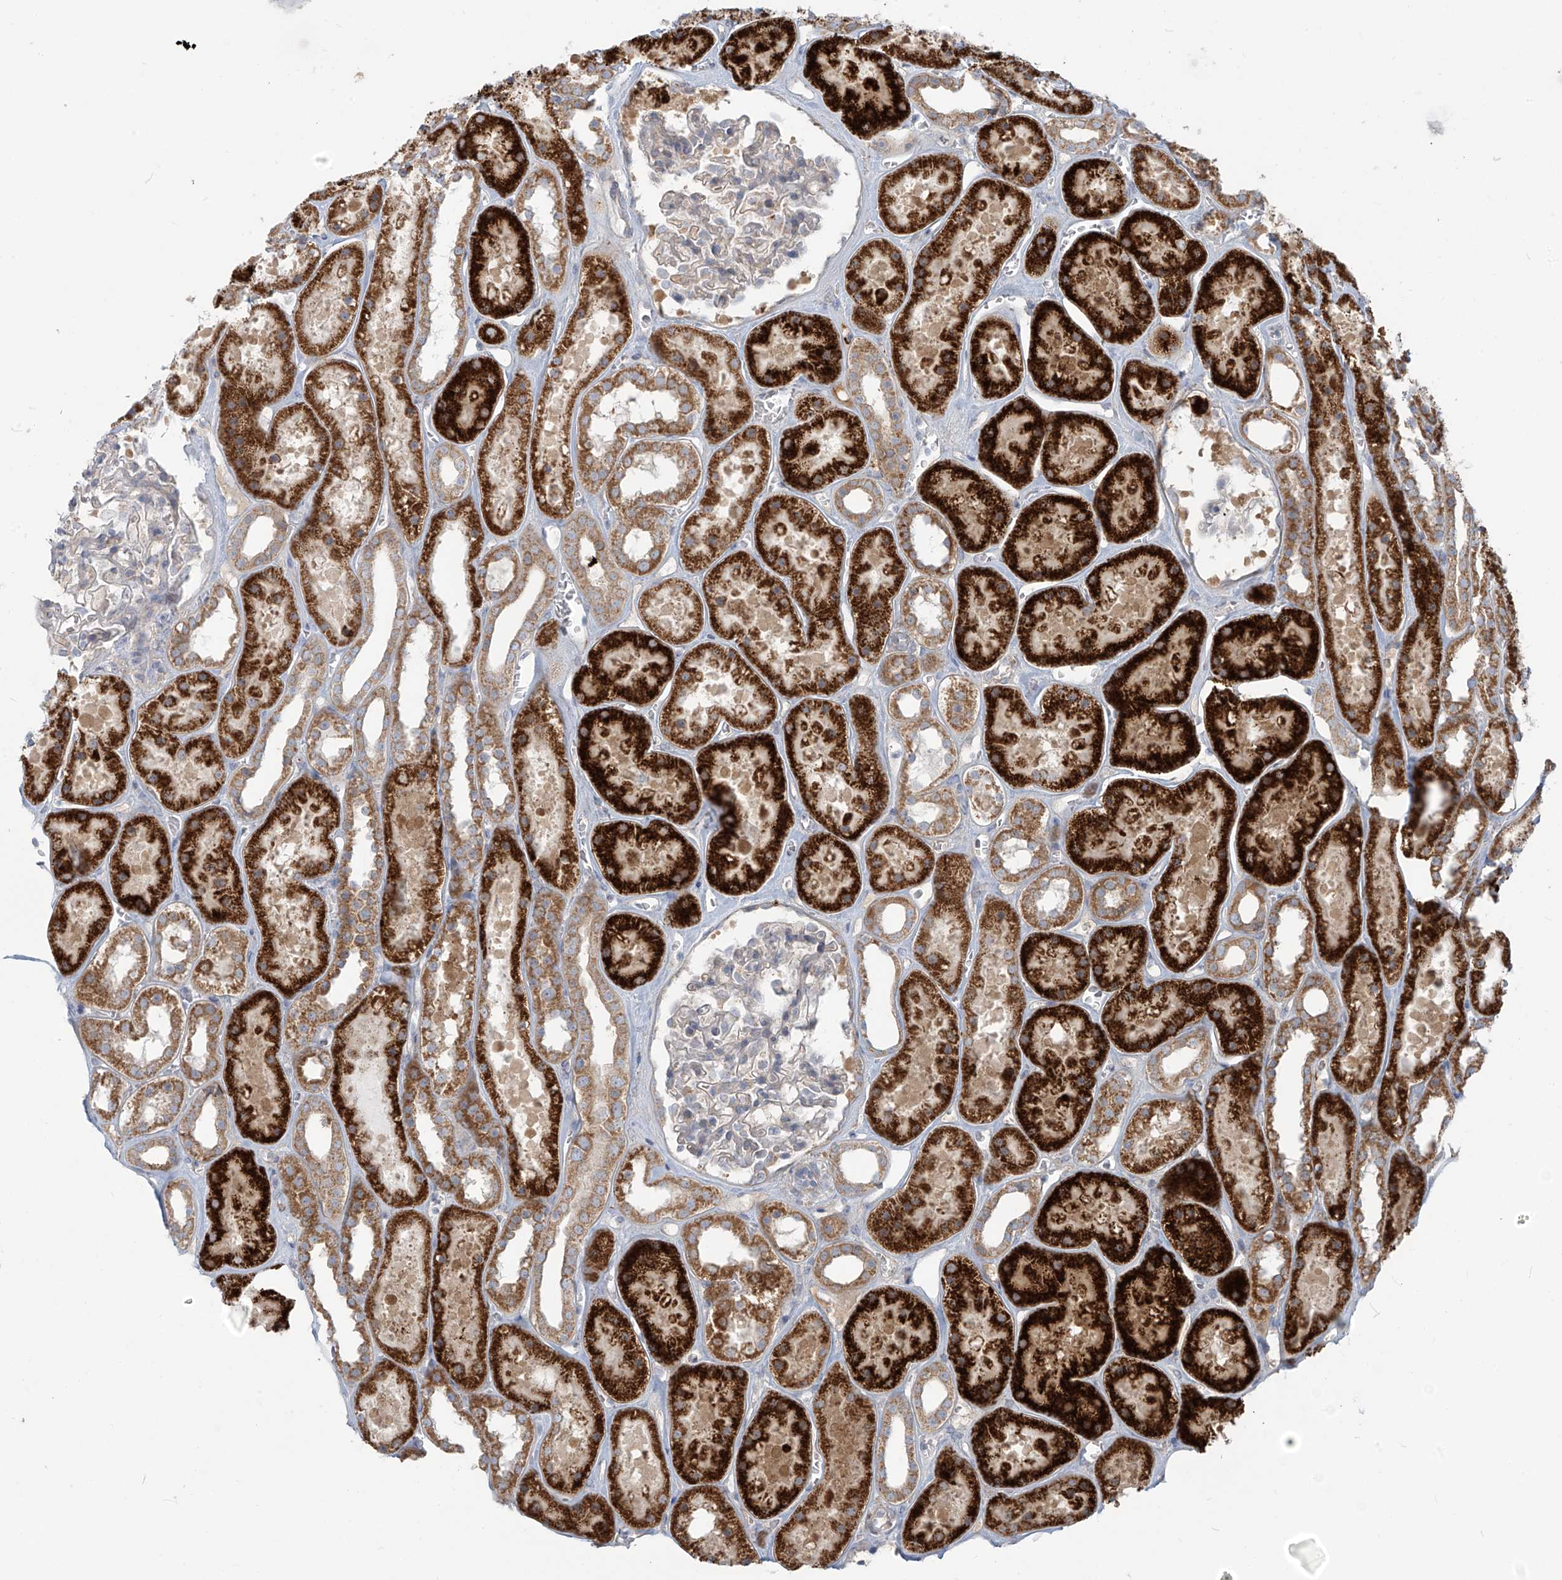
{"staining": {"intensity": "moderate", "quantity": "<25%", "location": "cytoplasmic/membranous"}, "tissue": "kidney", "cell_type": "Cells in glomeruli", "image_type": "normal", "snomed": [{"axis": "morphology", "description": "Normal tissue, NOS"}, {"axis": "topography", "description": "Kidney"}], "caption": "Moderate cytoplasmic/membranous positivity is seen in approximately <25% of cells in glomeruli in benign kidney.", "gene": "LZTS3", "patient": {"sex": "female", "age": 41}}